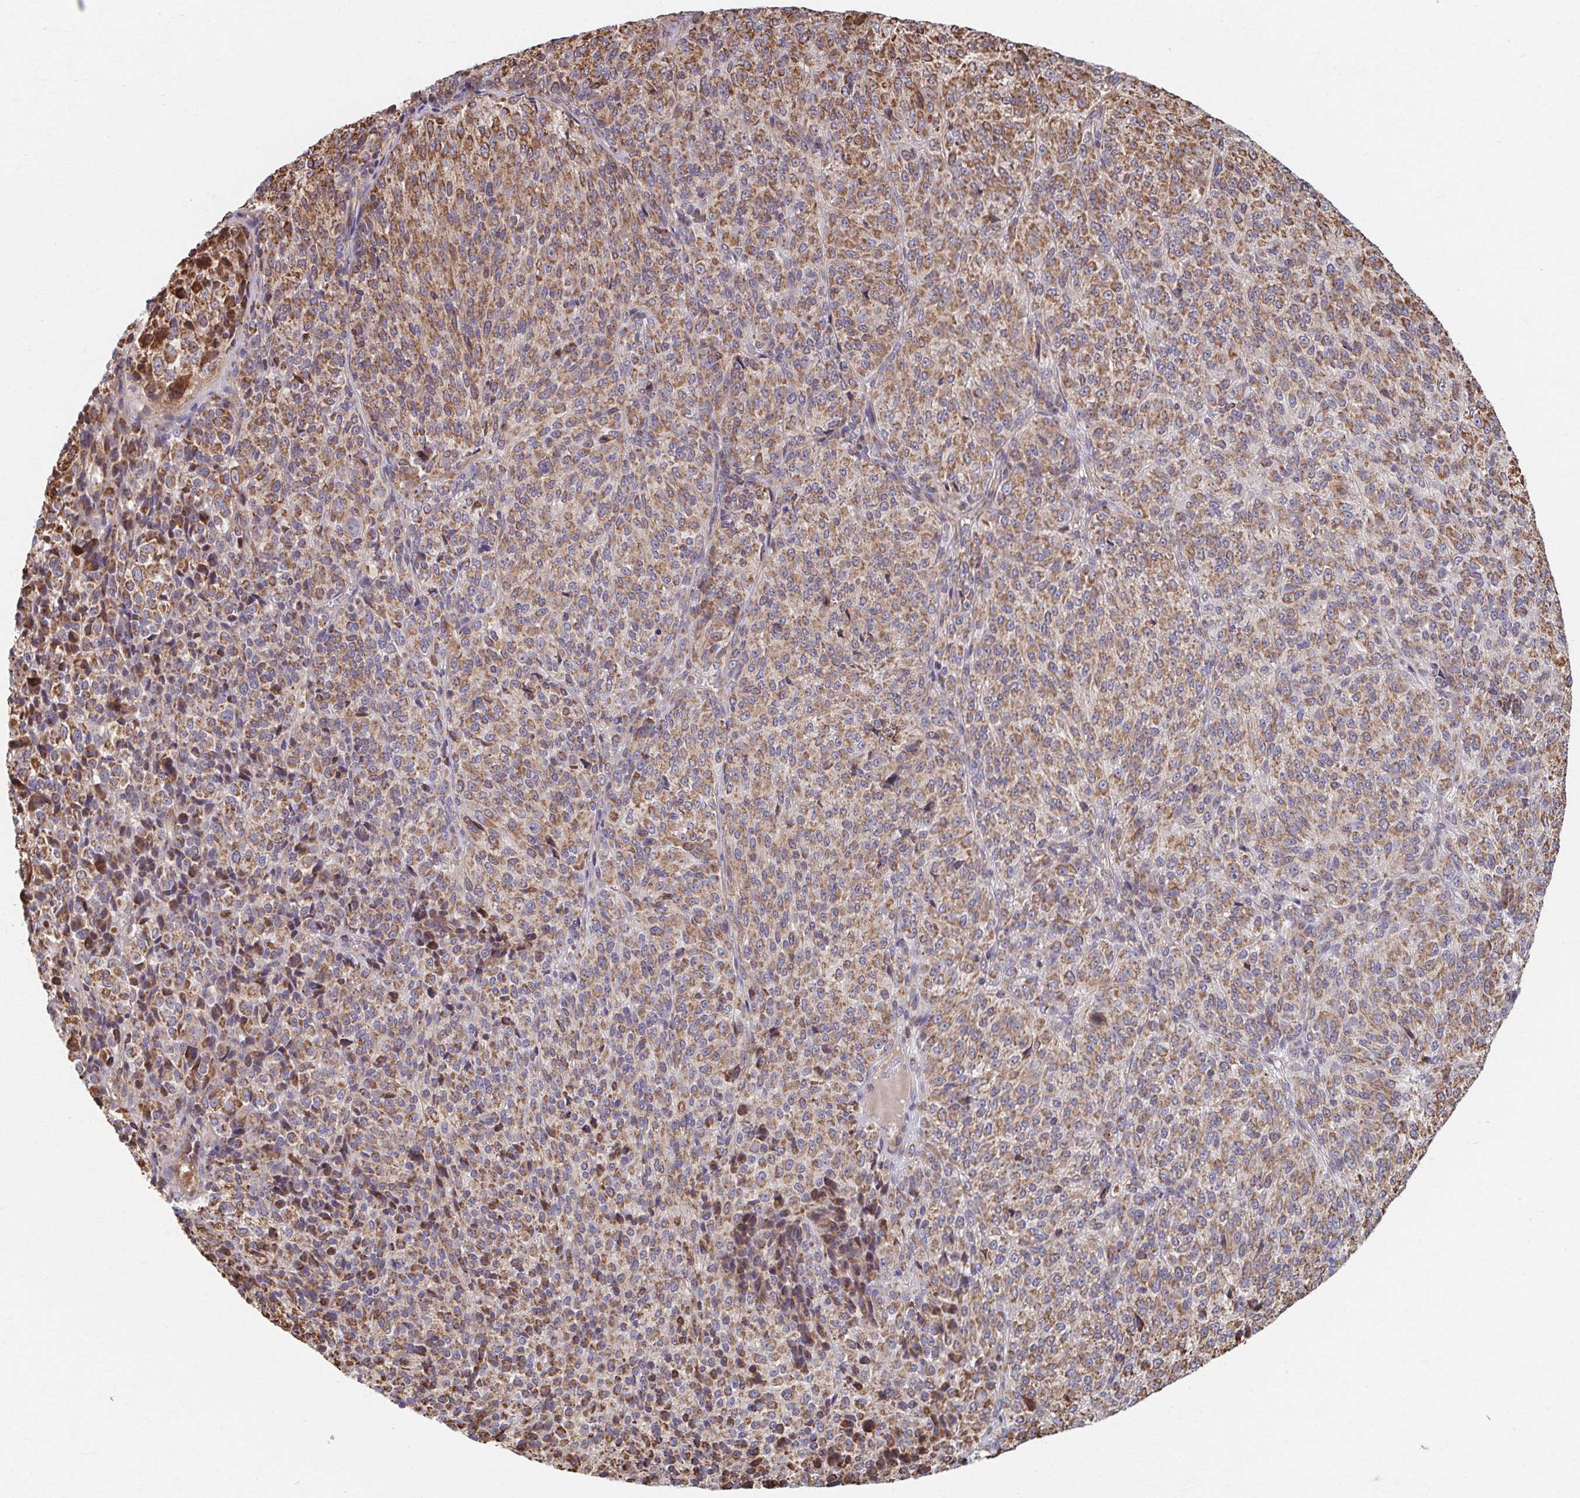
{"staining": {"intensity": "moderate", "quantity": ">75%", "location": "cytoplasmic/membranous"}, "tissue": "melanoma", "cell_type": "Tumor cells", "image_type": "cancer", "snomed": [{"axis": "morphology", "description": "Malignant melanoma, Metastatic site"}, {"axis": "topography", "description": "Brain"}], "caption": "Malignant melanoma (metastatic site) tissue shows moderate cytoplasmic/membranous staining in about >75% of tumor cells", "gene": "KLHL34", "patient": {"sex": "female", "age": 56}}